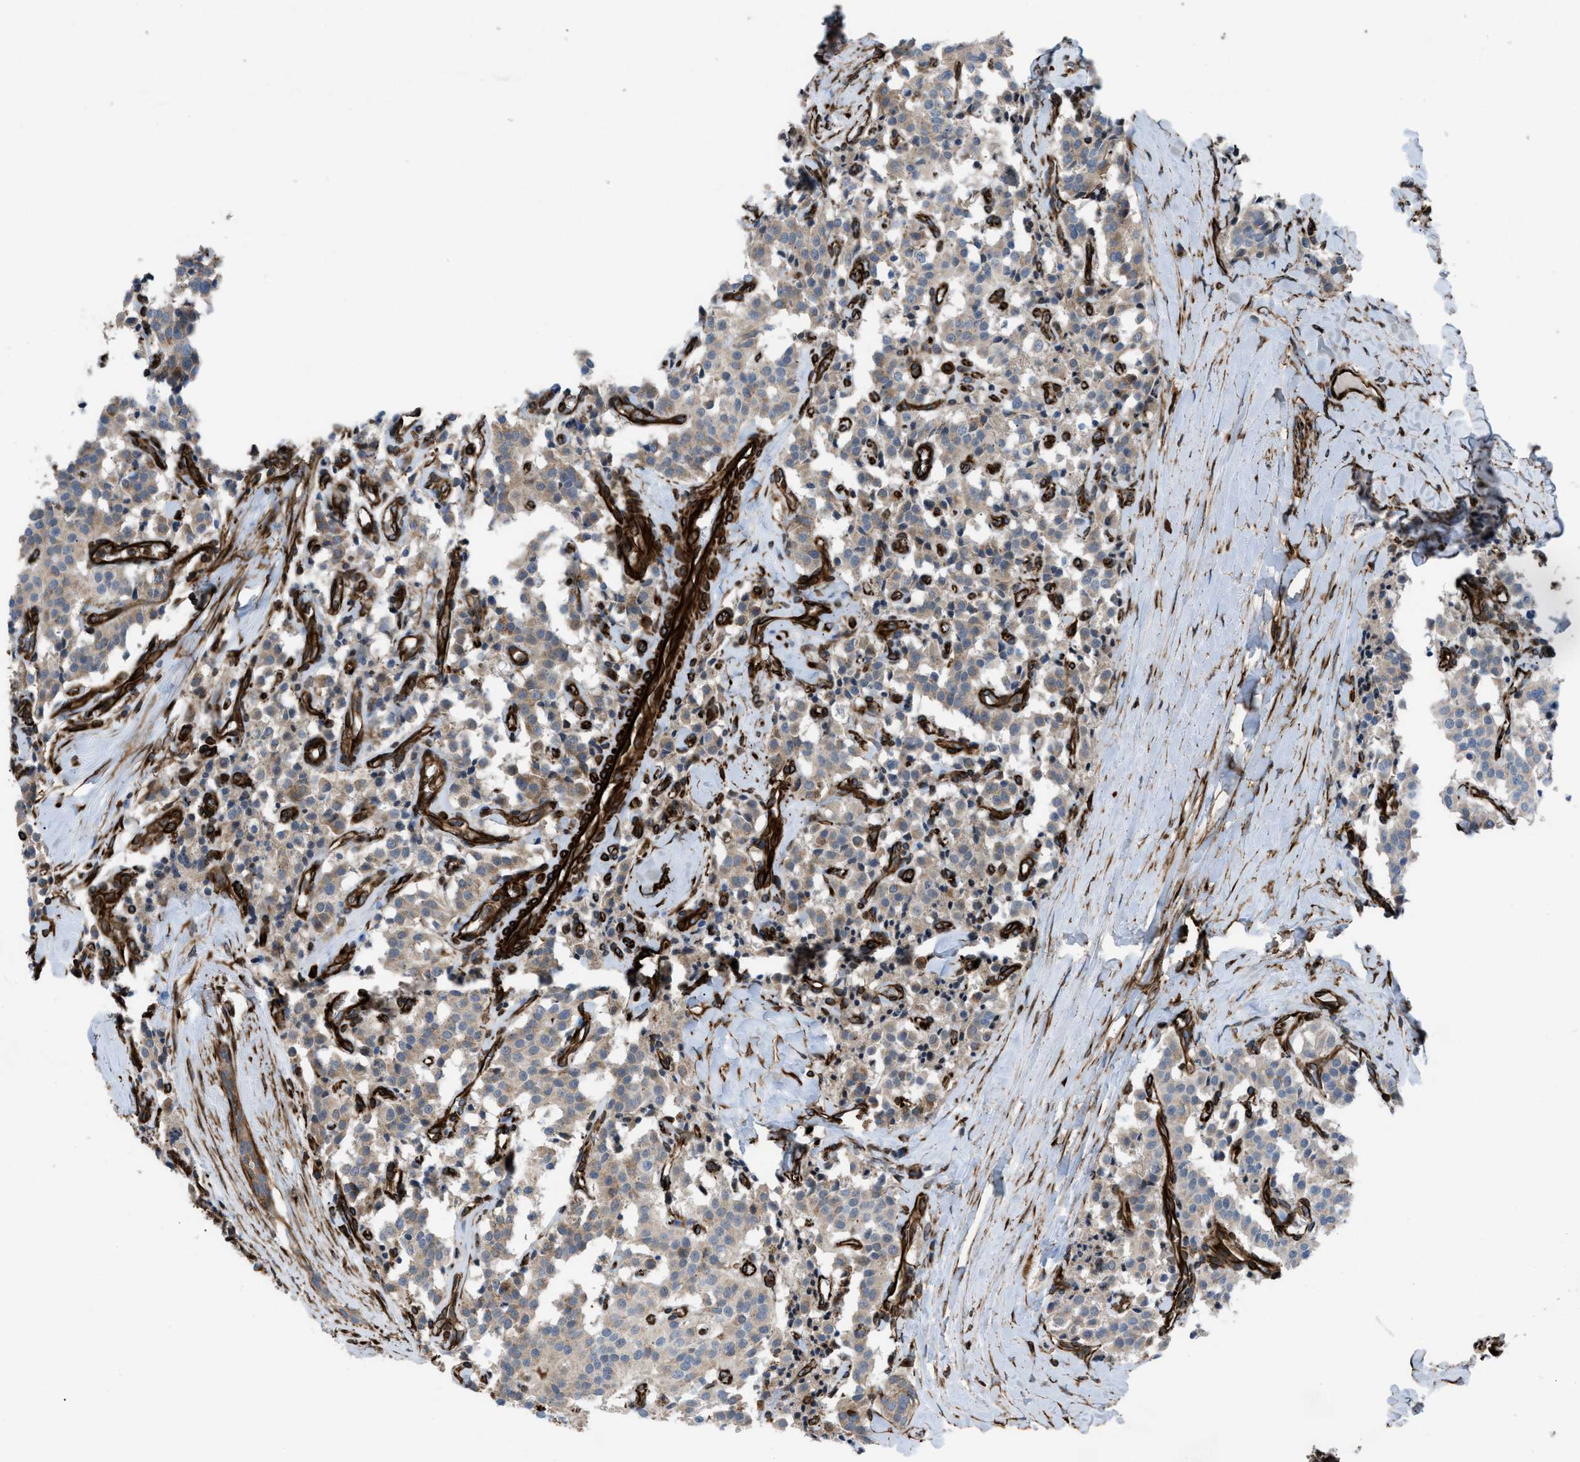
{"staining": {"intensity": "weak", "quantity": ">75%", "location": "cytoplasmic/membranous"}, "tissue": "carcinoid", "cell_type": "Tumor cells", "image_type": "cancer", "snomed": [{"axis": "morphology", "description": "Carcinoid, malignant, NOS"}, {"axis": "topography", "description": "Lung"}], "caption": "Immunohistochemical staining of carcinoid (malignant) exhibits low levels of weak cytoplasmic/membranous protein positivity in approximately >75% of tumor cells. The staining is performed using DAB brown chromogen to label protein expression. The nuclei are counter-stained blue using hematoxylin.", "gene": "PTPRE", "patient": {"sex": "male", "age": 30}}